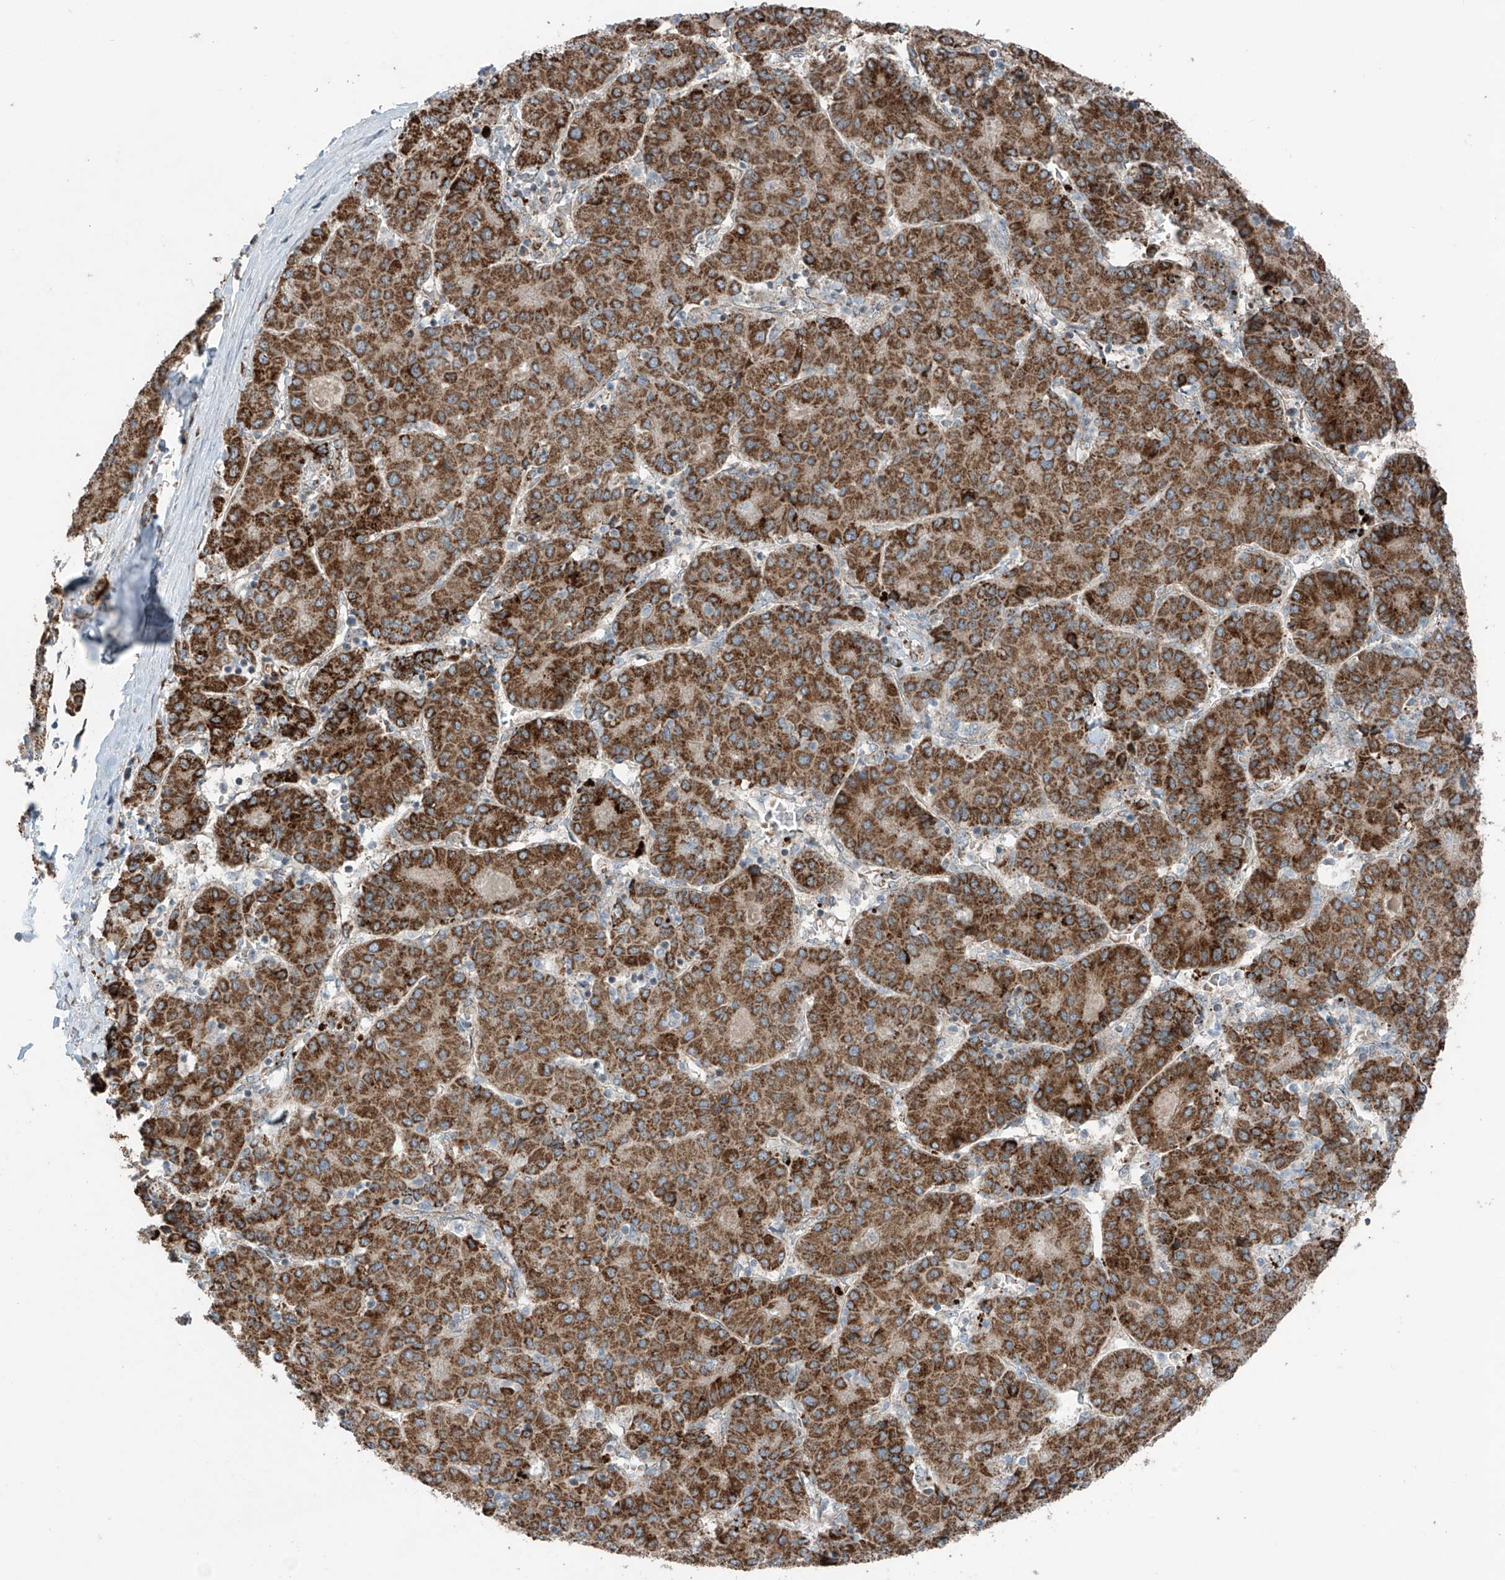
{"staining": {"intensity": "strong", "quantity": ">75%", "location": "cytoplasmic/membranous"}, "tissue": "liver cancer", "cell_type": "Tumor cells", "image_type": "cancer", "snomed": [{"axis": "morphology", "description": "Carcinoma, Hepatocellular, NOS"}, {"axis": "topography", "description": "Liver"}], "caption": "Liver hepatocellular carcinoma stained for a protein reveals strong cytoplasmic/membranous positivity in tumor cells.", "gene": "SAMD3", "patient": {"sex": "male", "age": 65}}